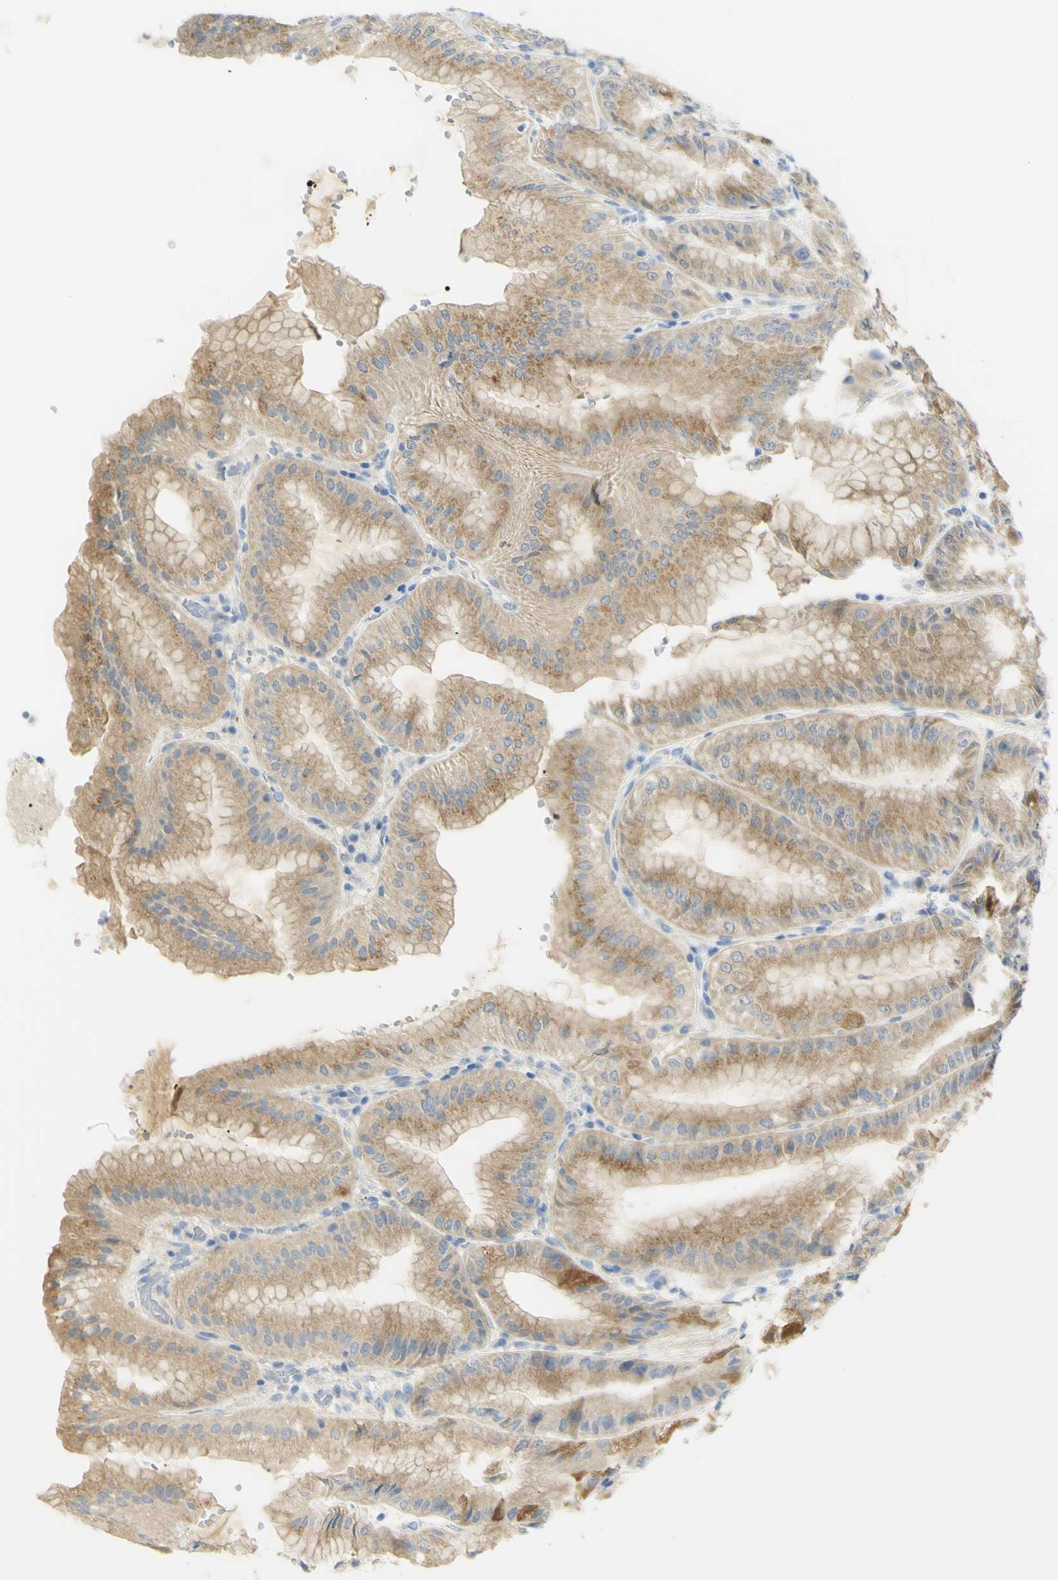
{"staining": {"intensity": "moderate", "quantity": "25%-75%", "location": "cytoplasmic/membranous"}, "tissue": "stomach", "cell_type": "Glandular cells", "image_type": "normal", "snomed": [{"axis": "morphology", "description": "Normal tissue, NOS"}, {"axis": "topography", "description": "Stomach, lower"}], "caption": "Moderate cytoplasmic/membranous positivity for a protein is appreciated in approximately 25%-75% of glandular cells of benign stomach using immunohistochemistry (IHC).", "gene": "GCNT3", "patient": {"sex": "male", "age": 71}}